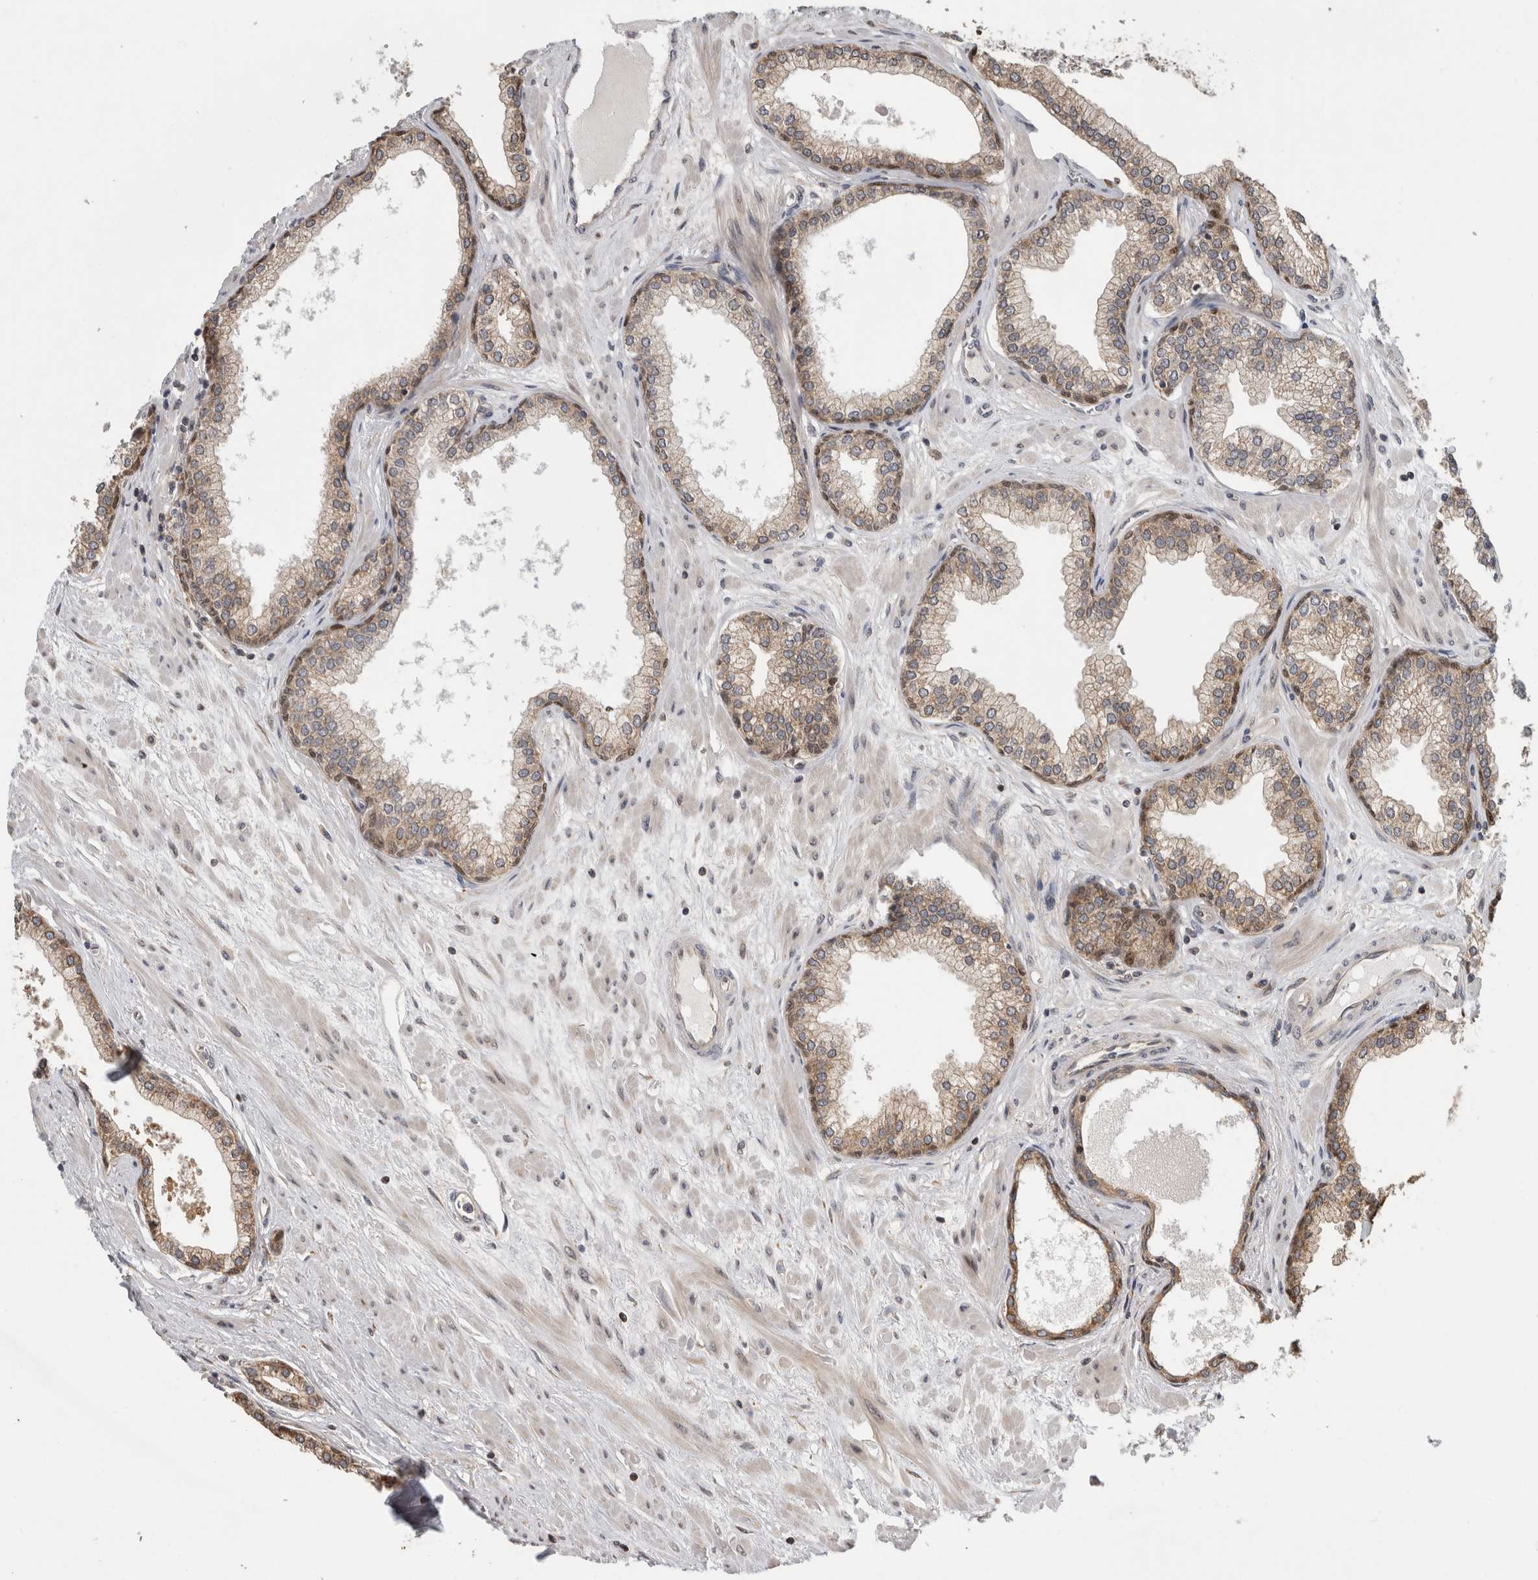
{"staining": {"intensity": "moderate", "quantity": ">75%", "location": "cytoplasmic/membranous"}, "tissue": "prostate", "cell_type": "Glandular cells", "image_type": "normal", "snomed": [{"axis": "morphology", "description": "Normal tissue, NOS"}, {"axis": "morphology", "description": "Urothelial carcinoma, Low grade"}, {"axis": "topography", "description": "Urinary bladder"}, {"axis": "topography", "description": "Prostate"}], "caption": "Glandular cells exhibit medium levels of moderate cytoplasmic/membranous staining in approximately >75% of cells in normal human prostate.", "gene": "PARP6", "patient": {"sex": "male", "age": 60}}